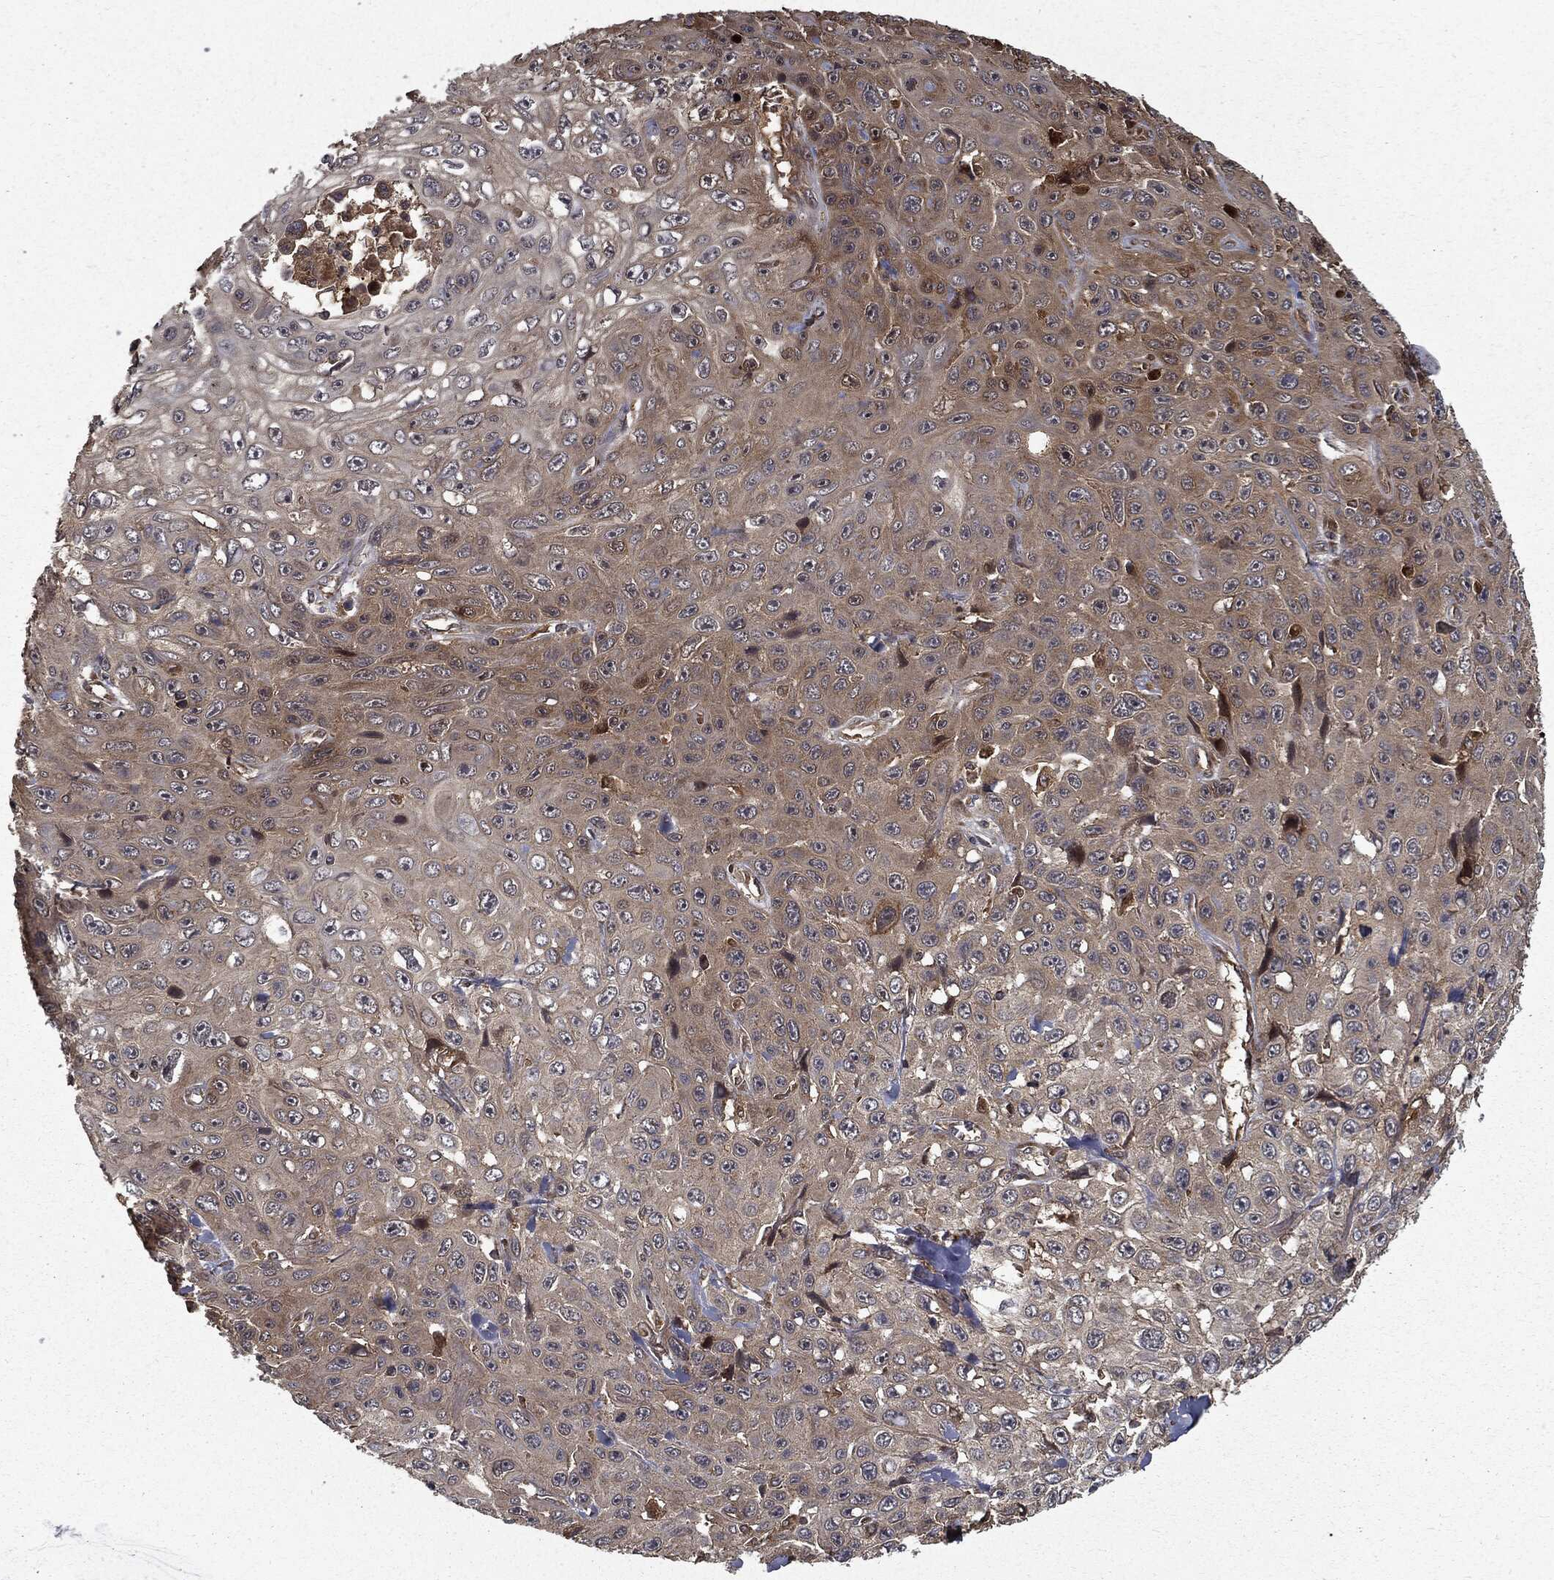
{"staining": {"intensity": "weak", "quantity": "25%-75%", "location": "cytoplasmic/membranous"}, "tissue": "skin cancer", "cell_type": "Tumor cells", "image_type": "cancer", "snomed": [{"axis": "morphology", "description": "Squamous cell carcinoma, NOS"}, {"axis": "topography", "description": "Skin"}], "caption": "An image of human skin cancer stained for a protein demonstrates weak cytoplasmic/membranous brown staining in tumor cells.", "gene": "HTT", "patient": {"sex": "male", "age": 82}}